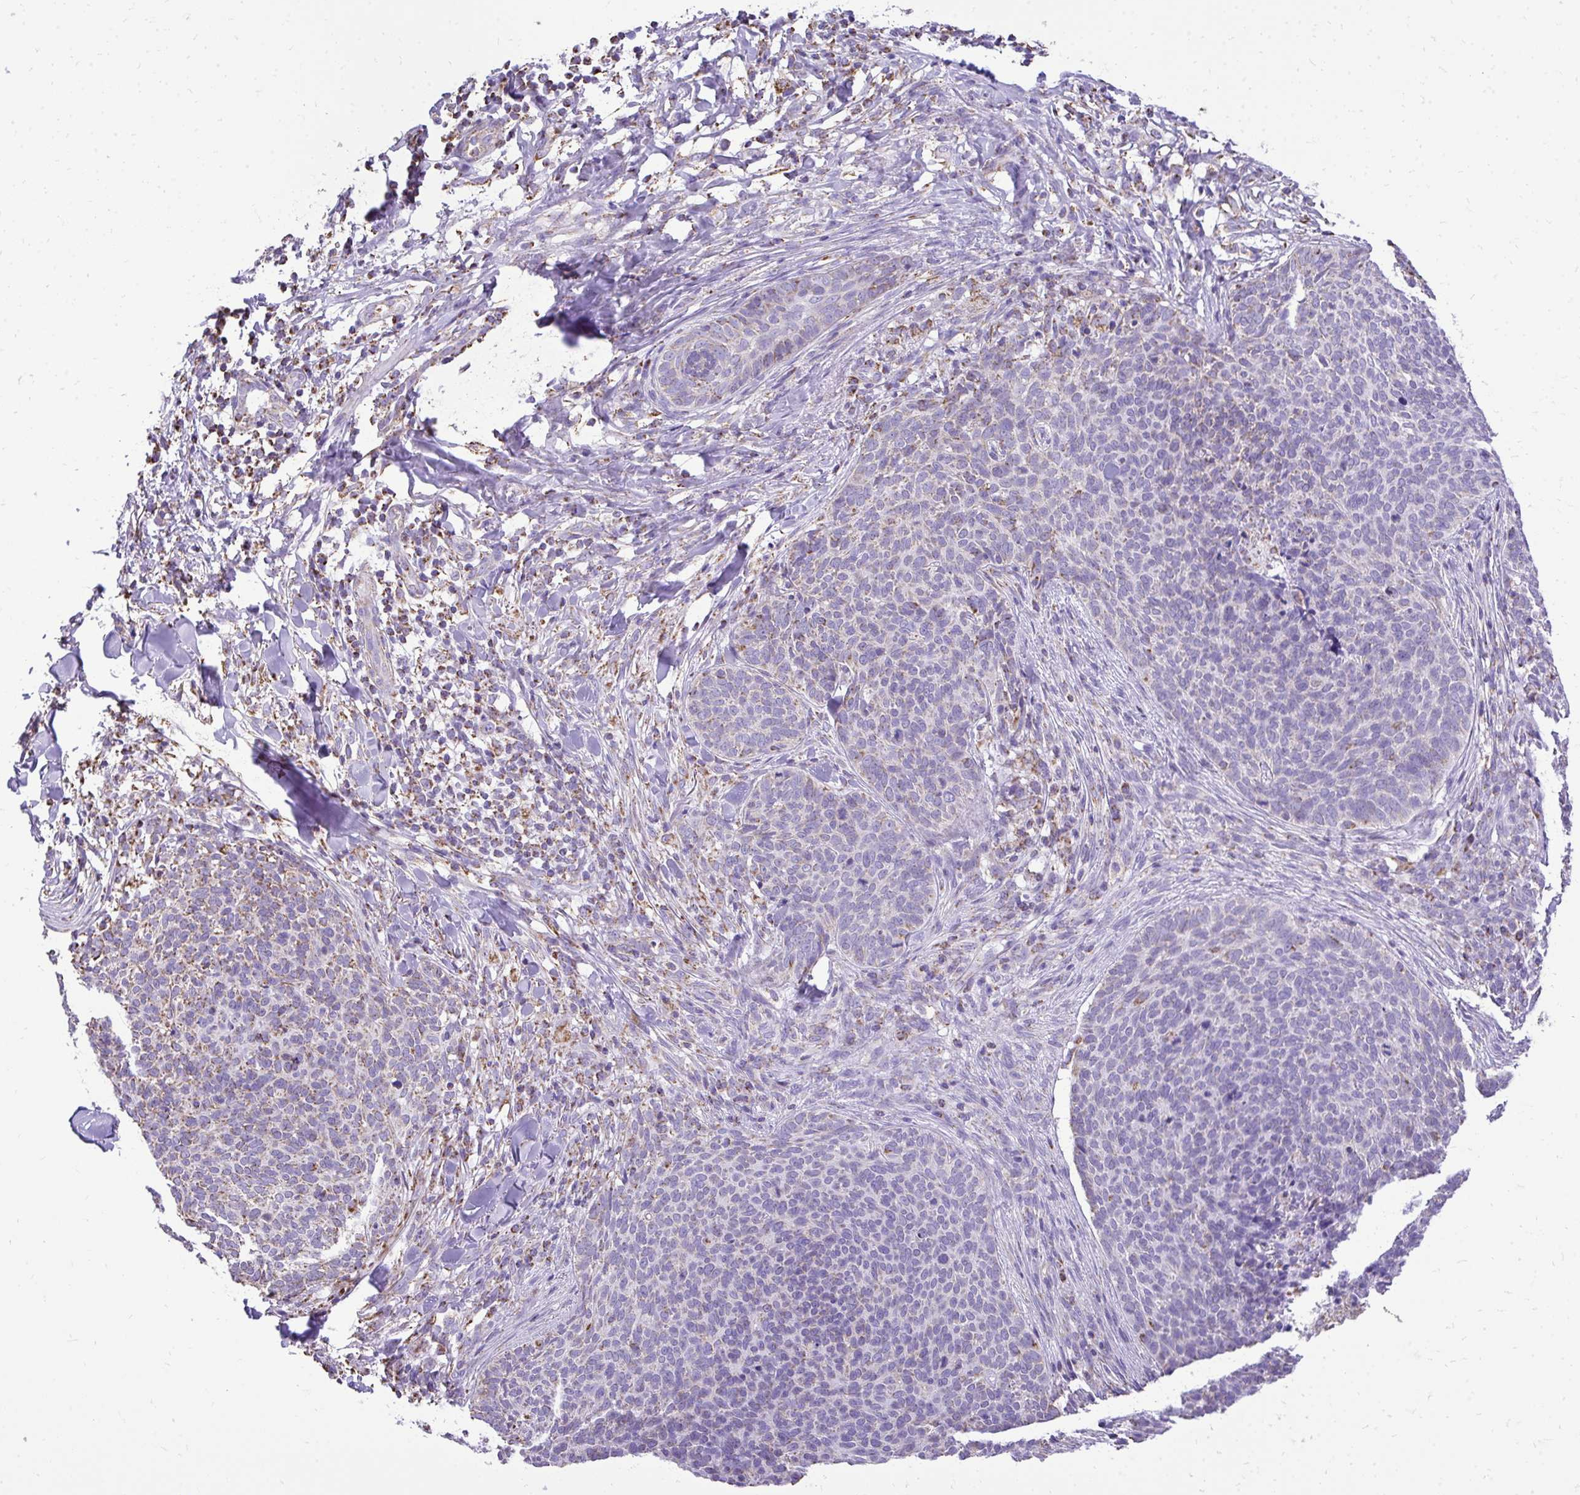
{"staining": {"intensity": "negative", "quantity": "none", "location": "none"}, "tissue": "skin cancer", "cell_type": "Tumor cells", "image_type": "cancer", "snomed": [{"axis": "morphology", "description": "Basal cell carcinoma"}, {"axis": "topography", "description": "Skin"}, {"axis": "topography", "description": "Skin of face"}], "caption": "Skin basal cell carcinoma stained for a protein using immunohistochemistry (IHC) shows no staining tumor cells.", "gene": "MPZL2", "patient": {"sex": "male", "age": 56}}